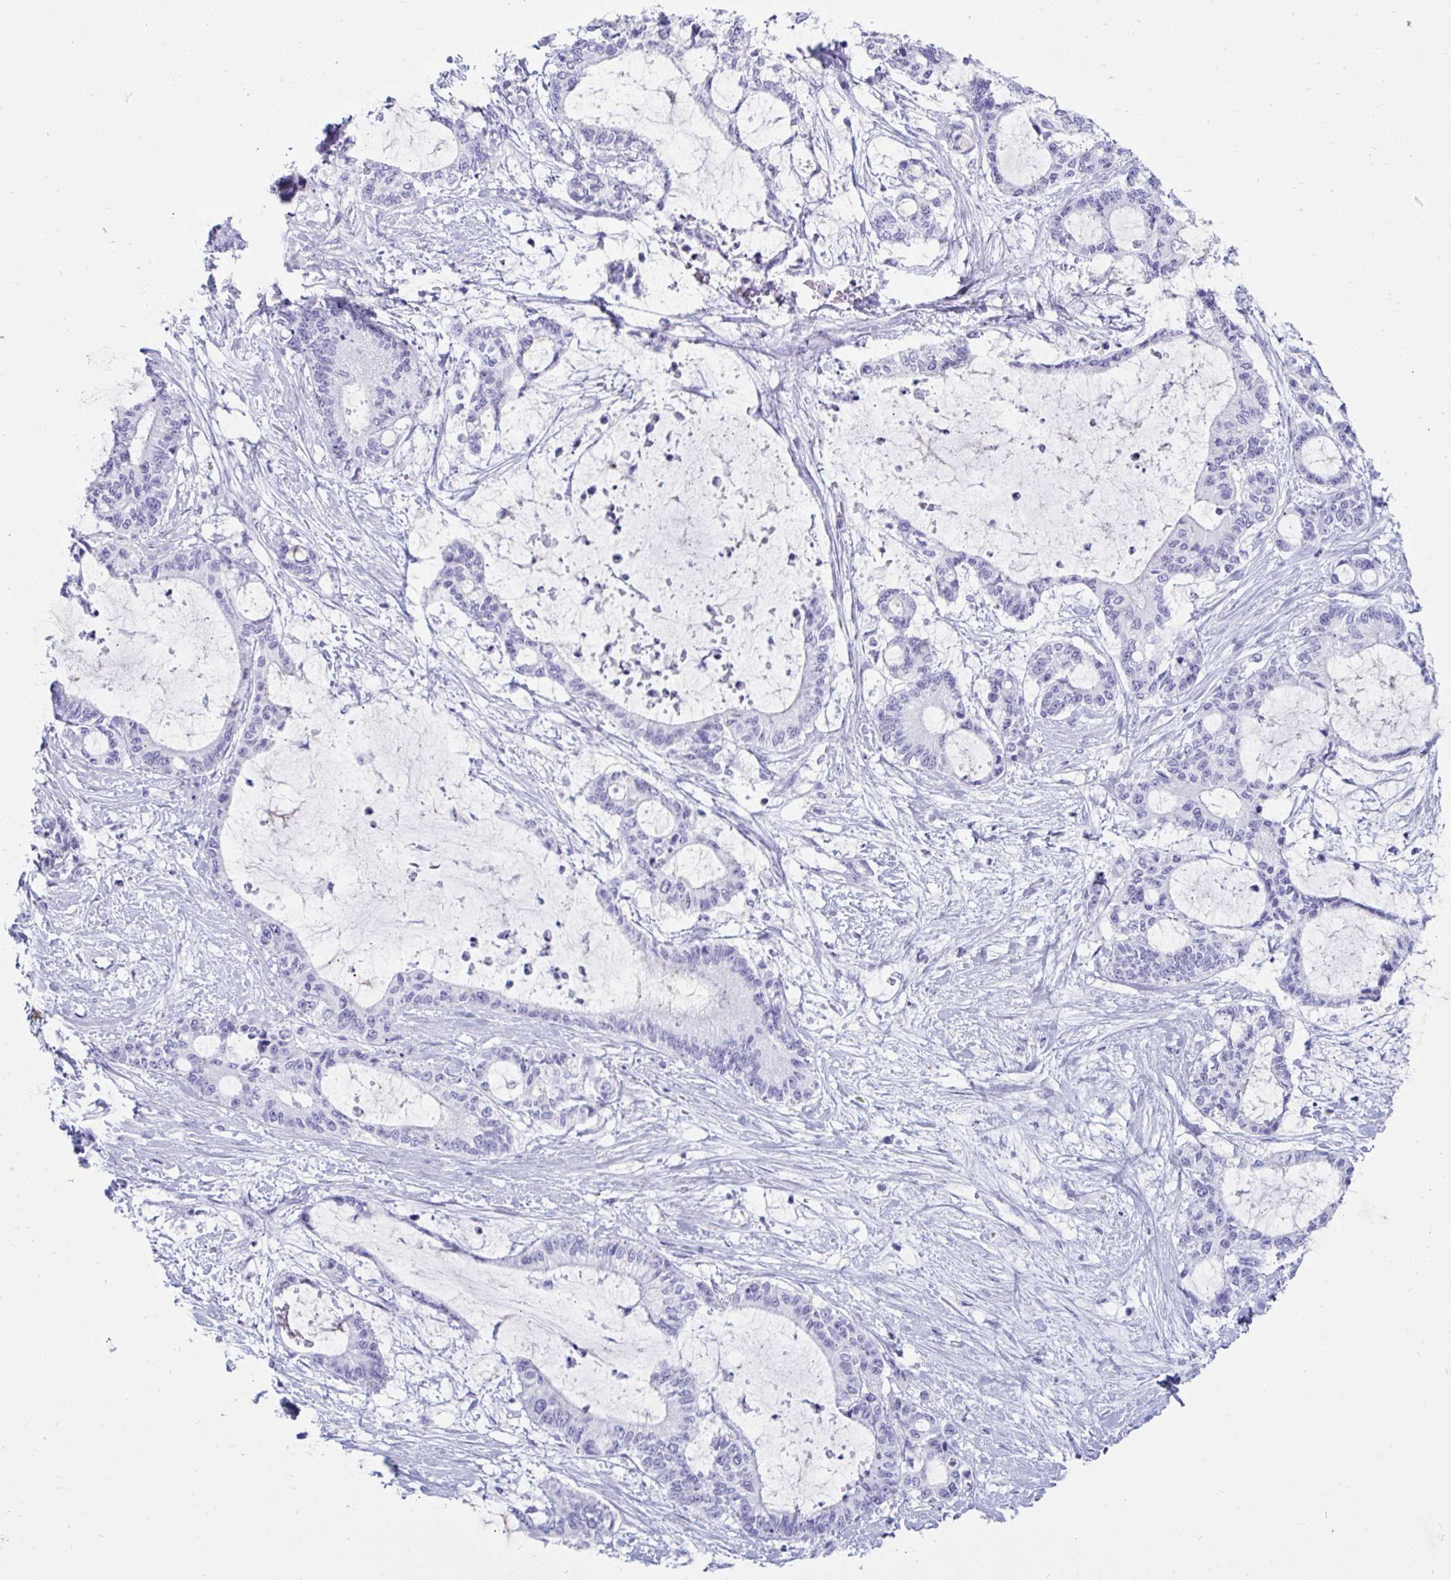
{"staining": {"intensity": "negative", "quantity": "none", "location": "none"}, "tissue": "liver cancer", "cell_type": "Tumor cells", "image_type": "cancer", "snomed": [{"axis": "morphology", "description": "Normal tissue, NOS"}, {"axis": "morphology", "description": "Cholangiocarcinoma"}, {"axis": "topography", "description": "Liver"}, {"axis": "topography", "description": "Peripheral nerve tissue"}], "caption": "Tumor cells show no significant positivity in liver cholangiocarcinoma.", "gene": "GKN2", "patient": {"sex": "female", "age": 73}}